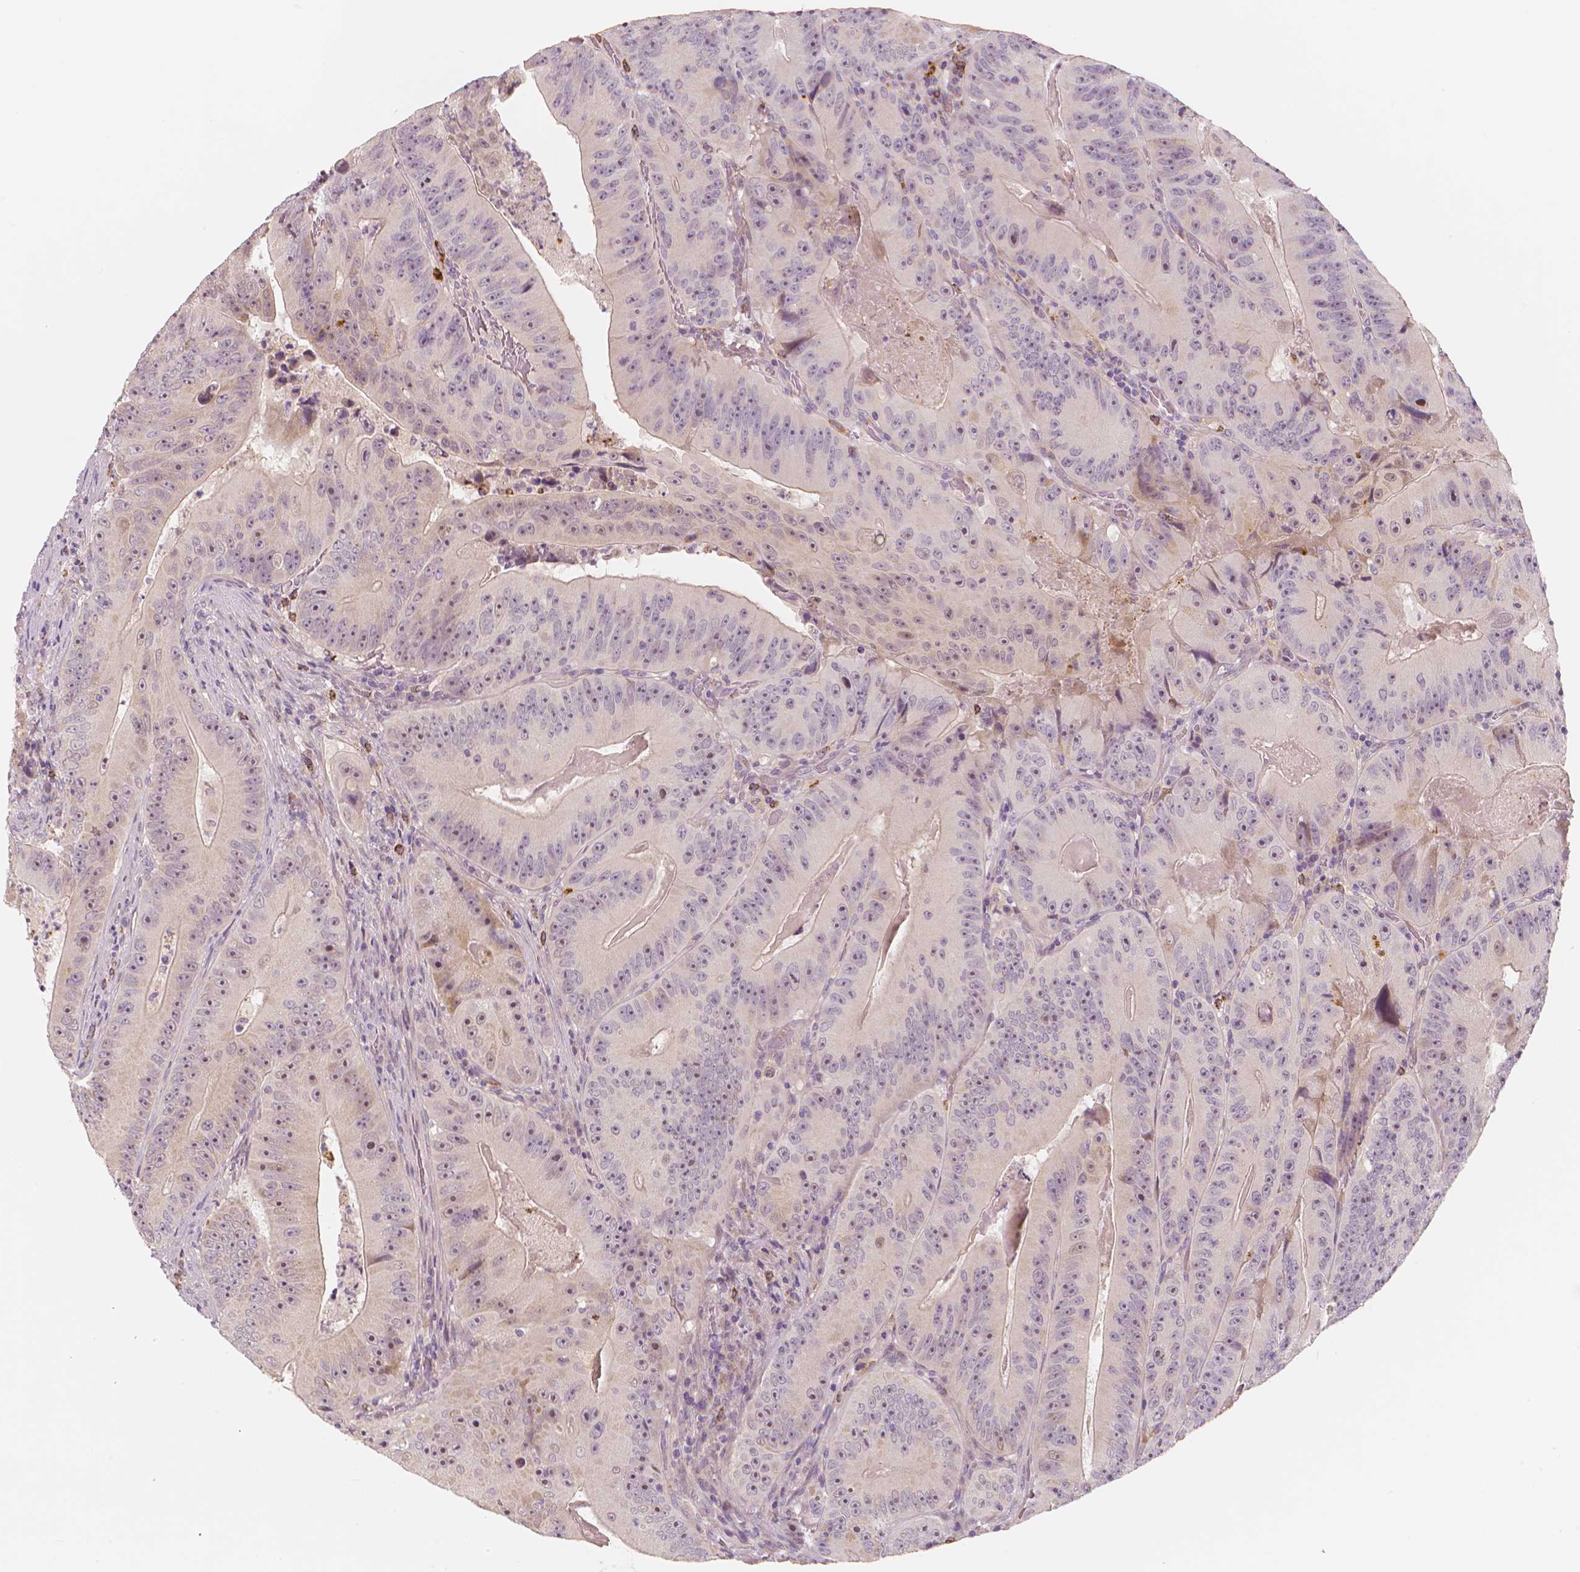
{"staining": {"intensity": "negative", "quantity": "none", "location": "none"}, "tissue": "colorectal cancer", "cell_type": "Tumor cells", "image_type": "cancer", "snomed": [{"axis": "morphology", "description": "Adenocarcinoma, NOS"}, {"axis": "topography", "description": "Colon"}], "caption": "Immunohistochemical staining of human adenocarcinoma (colorectal) demonstrates no significant positivity in tumor cells.", "gene": "RNASE7", "patient": {"sex": "female", "age": 86}}